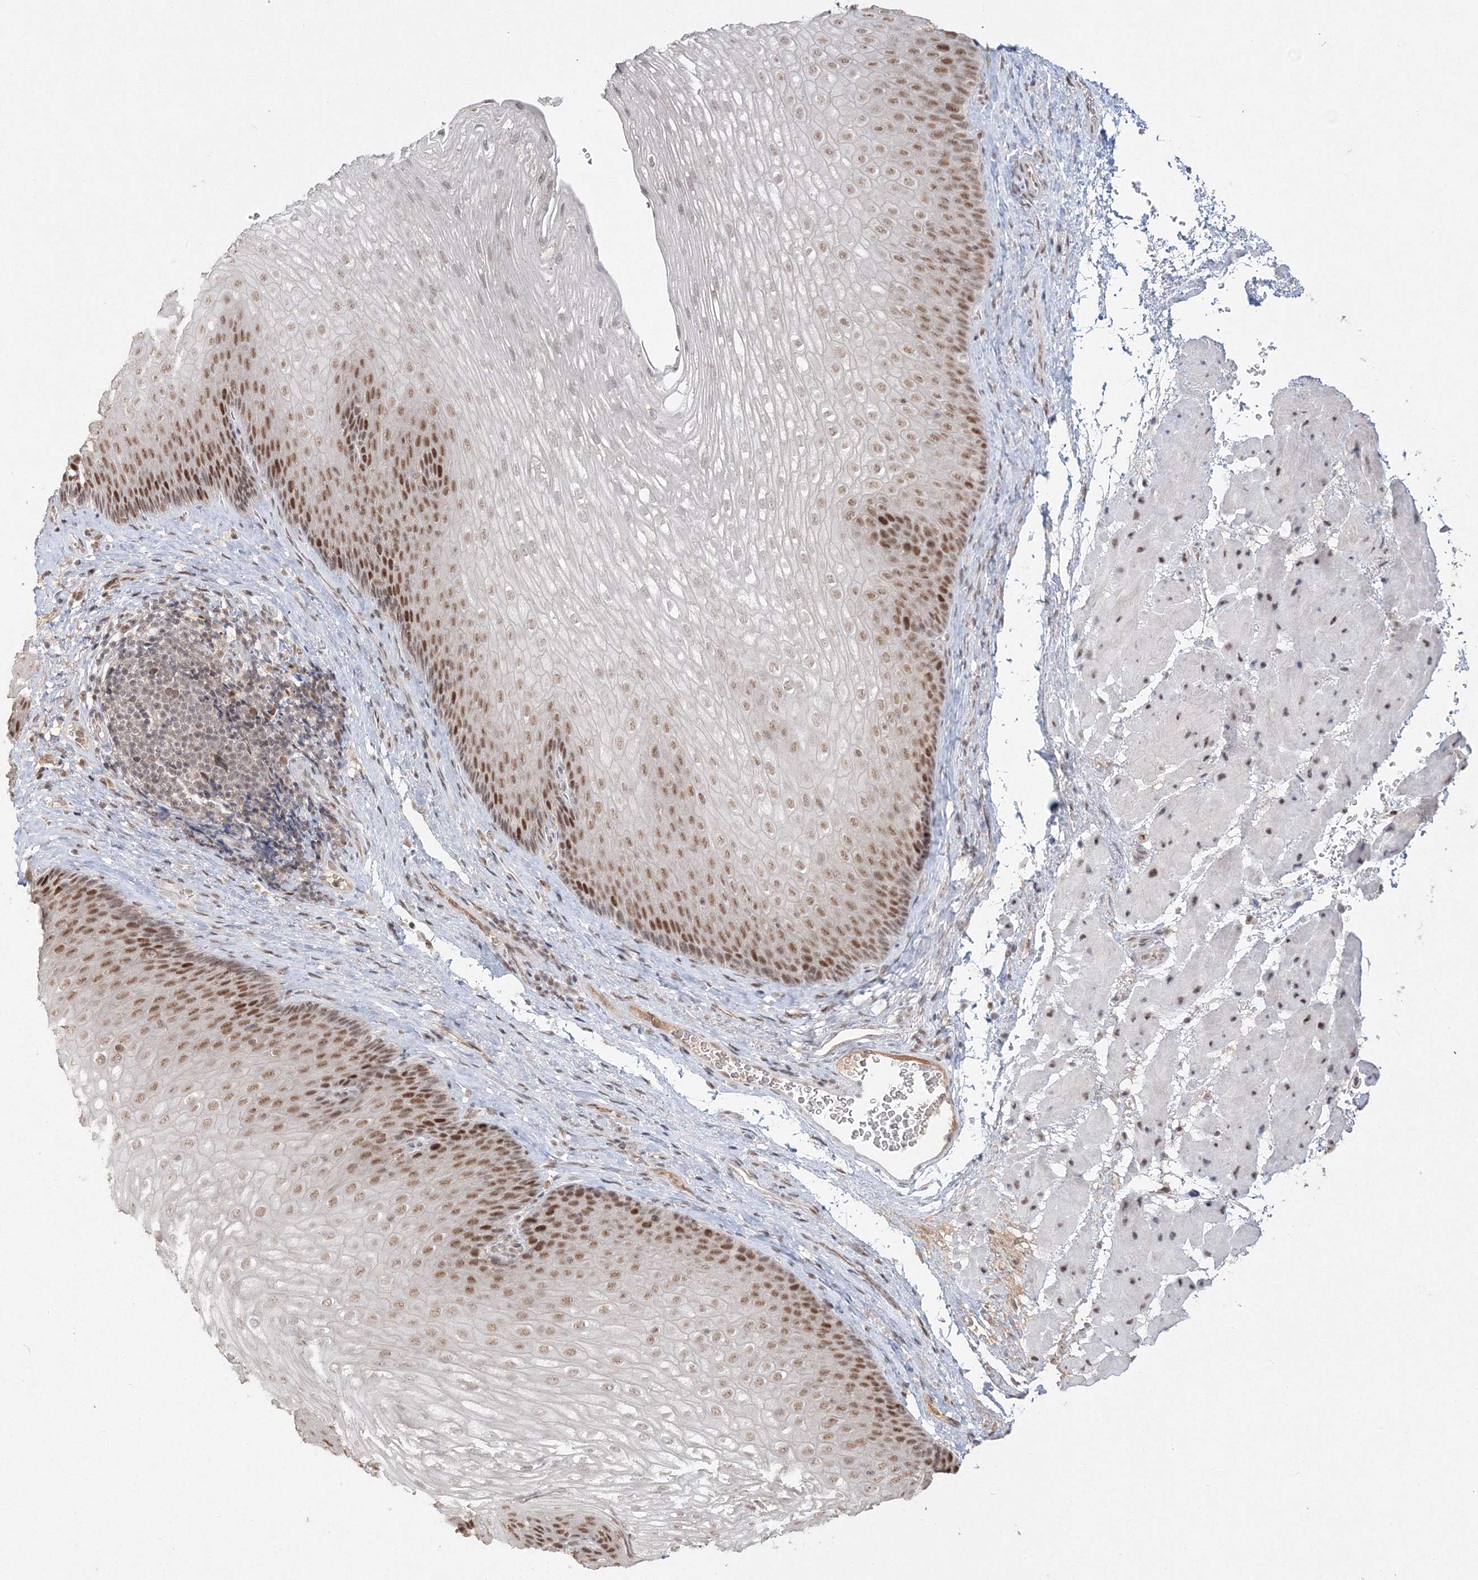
{"staining": {"intensity": "moderate", "quantity": ">75%", "location": "nuclear"}, "tissue": "esophagus", "cell_type": "Squamous epithelial cells", "image_type": "normal", "snomed": [{"axis": "morphology", "description": "Normal tissue, NOS"}, {"axis": "topography", "description": "Esophagus"}], "caption": "A brown stain labels moderate nuclear expression of a protein in squamous epithelial cells of unremarkable esophagus. The staining was performed using DAB (3,3'-diaminobenzidine), with brown indicating positive protein expression. Nuclei are stained blue with hematoxylin.", "gene": "IWS1", "patient": {"sex": "female", "age": 66}}